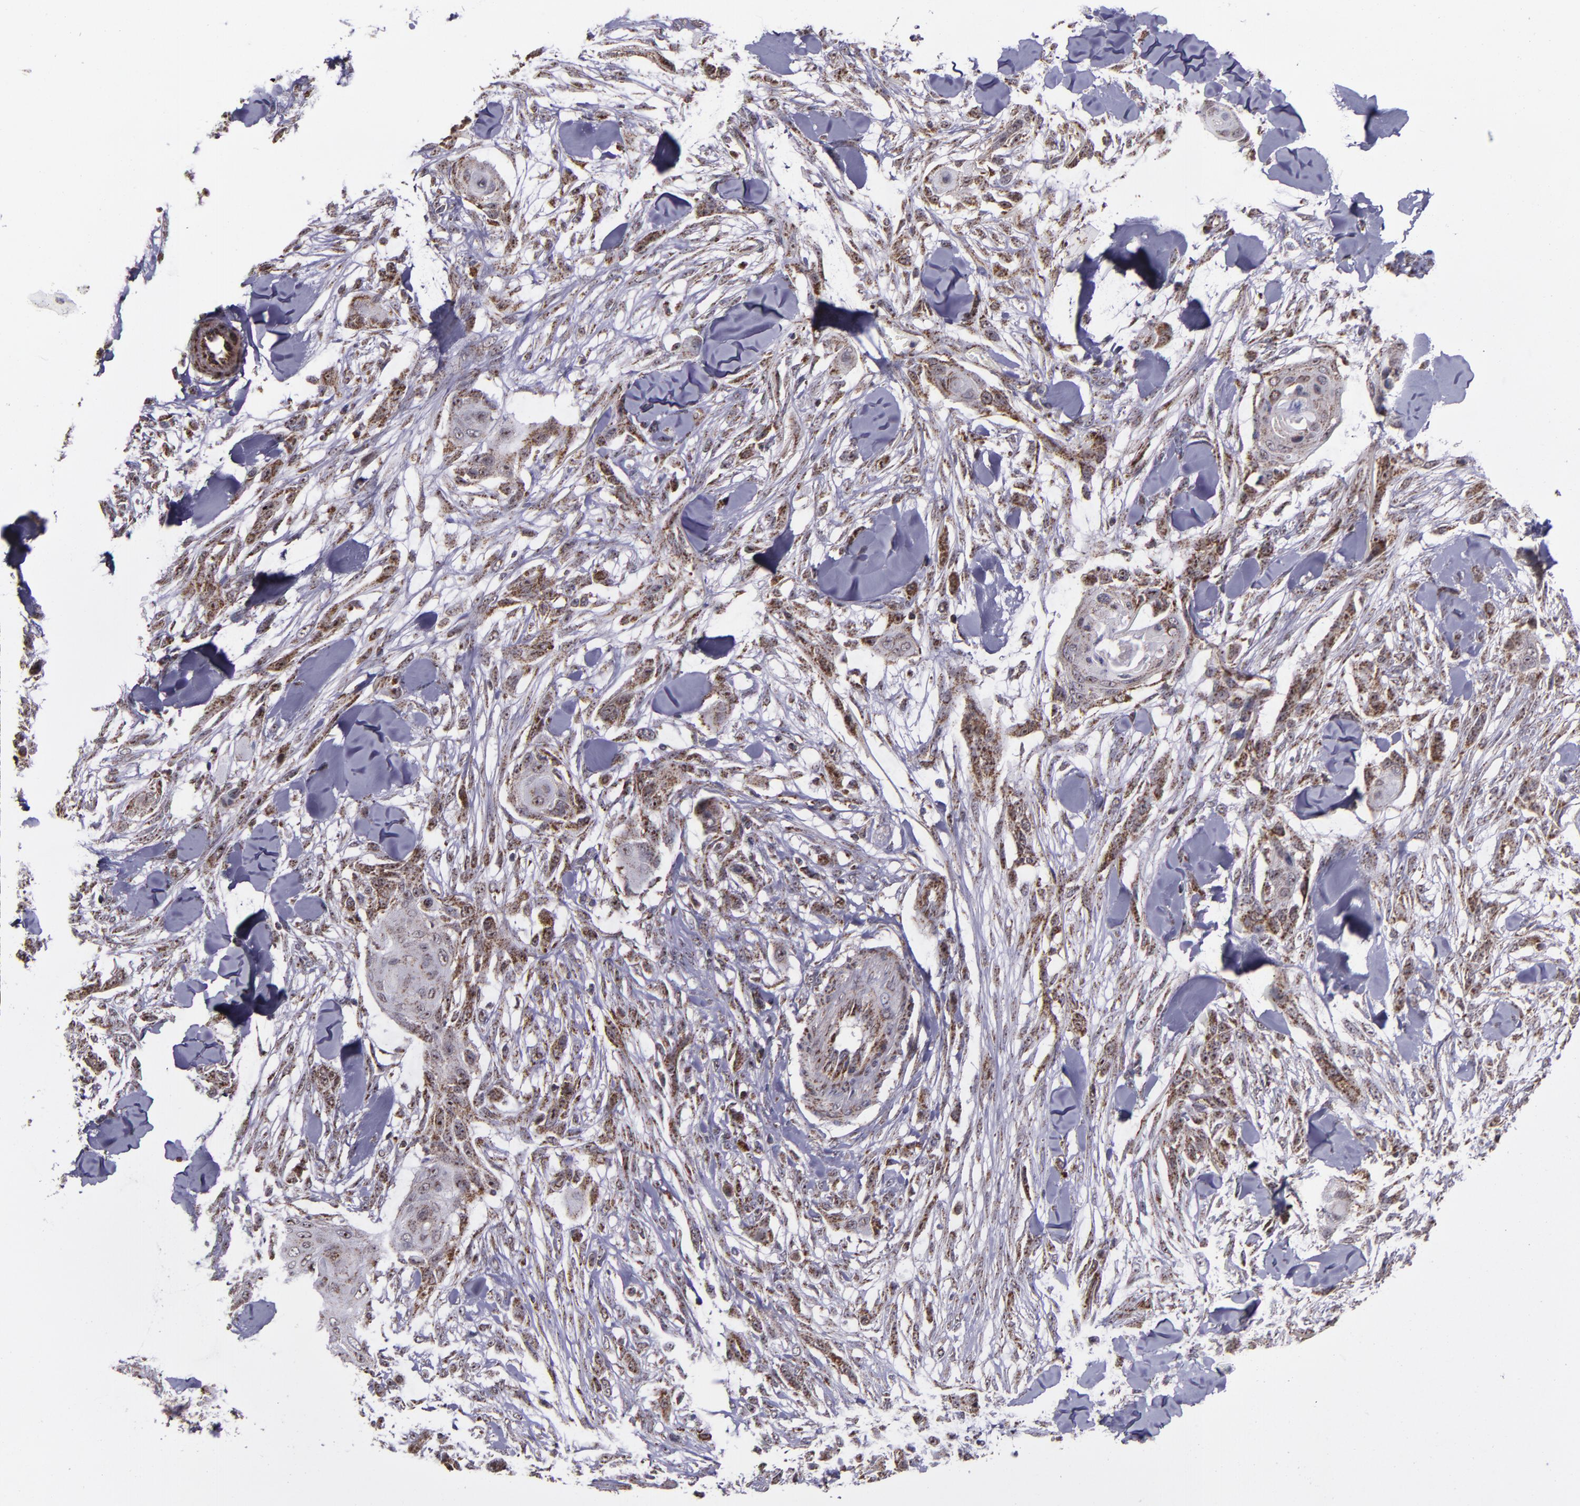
{"staining": {"intensity": "moderate", "quantity": ">75%", "location": "cytoplasmic/membranous"}, "tissue": "skin cancer", "cell_type": "Tumor cells", "image_type": "cancer", "snomed": [{"axis": "morphology", "description": "Squamous cell carcinoma, NOS"}, {"axis": "topography", "description": "Skin"}], "caption": "IHC micrograph of neoplastic tissue: human skin squamous cell carcinoma stained using immunohistochemistry reveals medium levels of moderate protein expression localized specifically in the cytoplasmic/membranous of tumor cells, appearing as a cytoplasmic/membranous brown color.", "gene": "LONP1", "patient": {"sex": "female", "age": 59}}